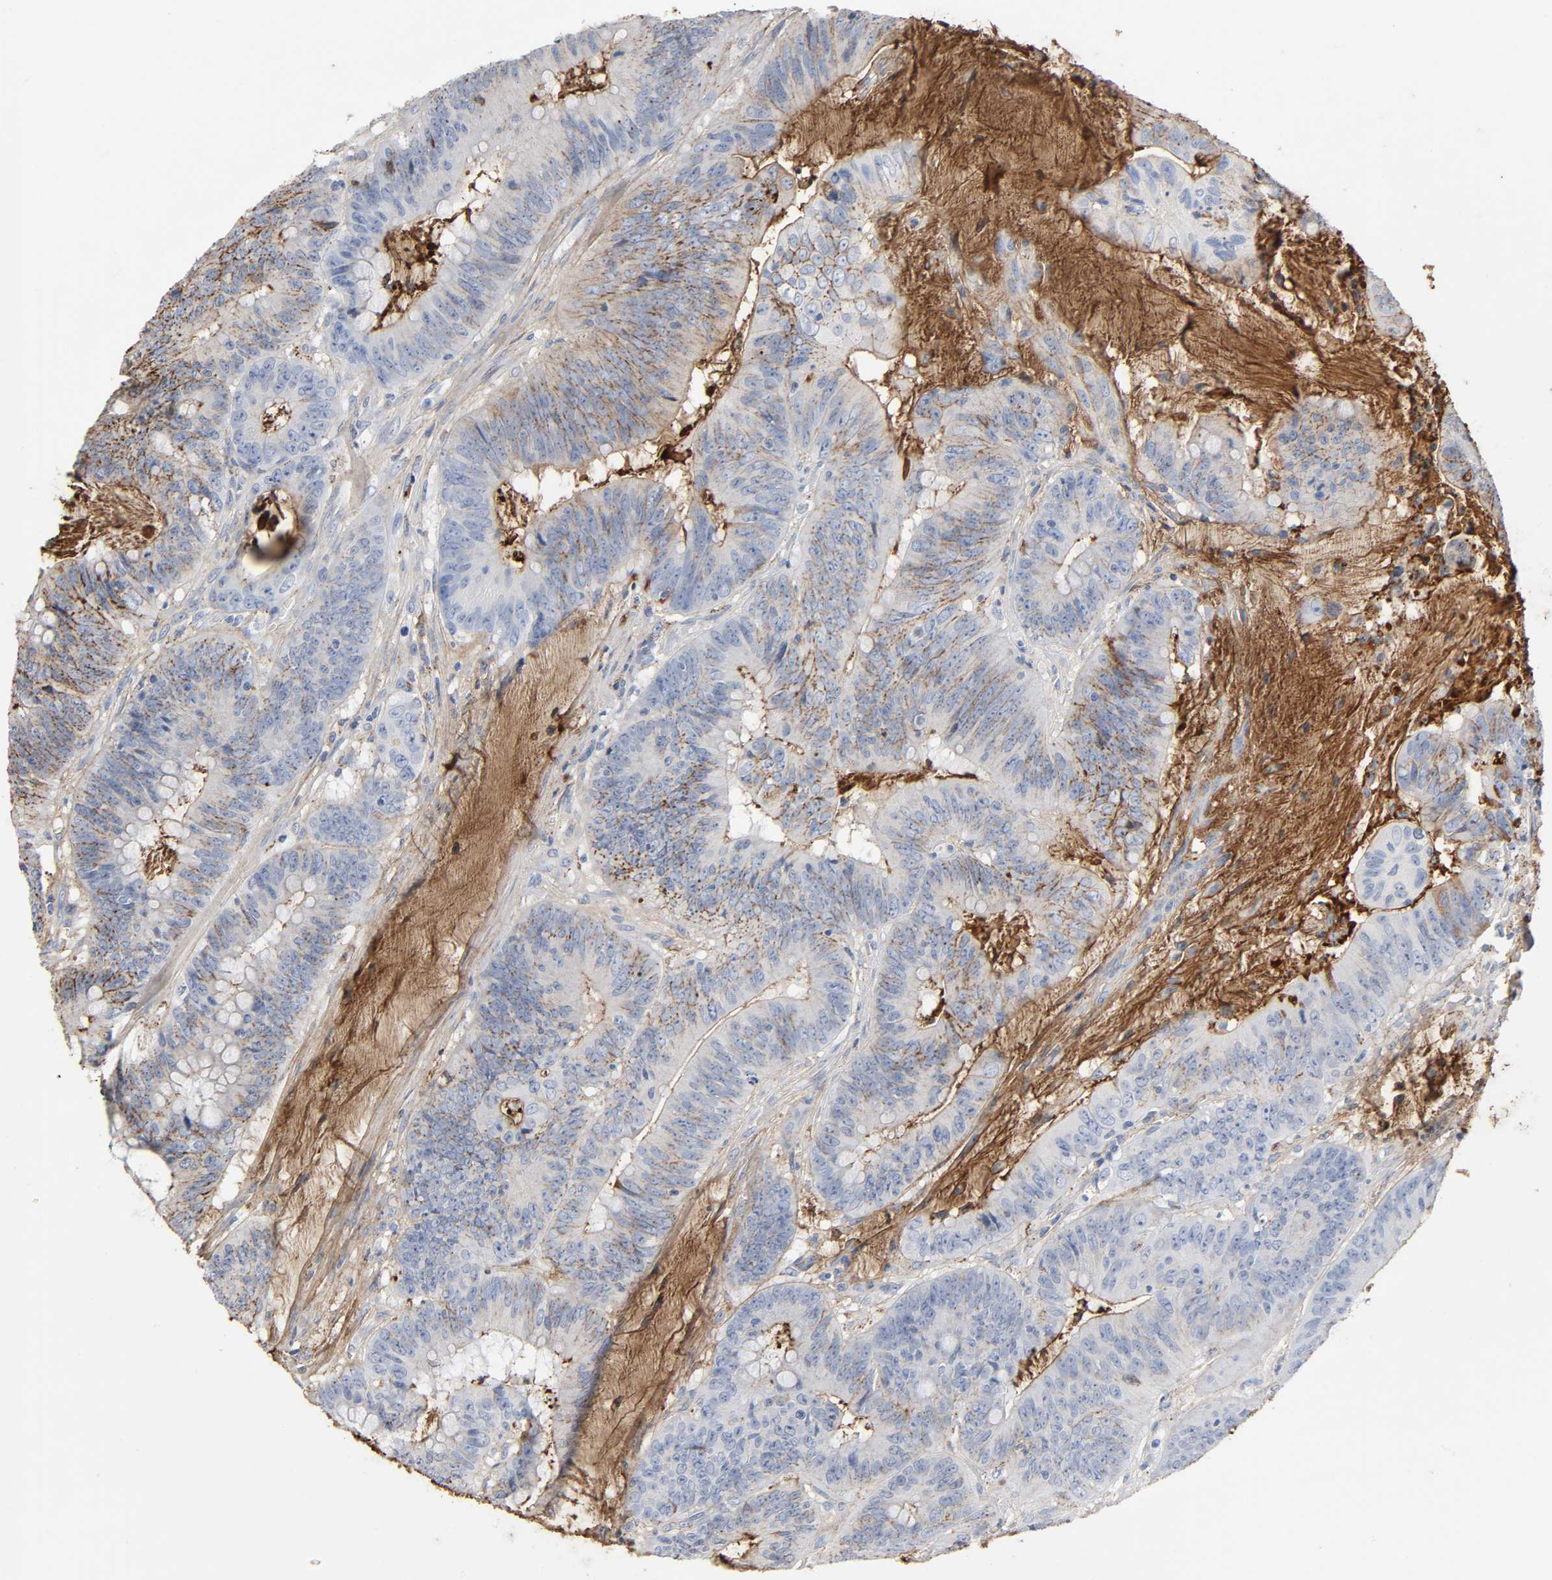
{"staining": {"intensity": "weak", "quantity": "25%-75%", "location": "cytoplasmic/membranous"}, "tissue": "colorectal cancer", "cell_type": "Tumor cells", "image_type": "cancer", "snomed": [{"axis": "morphology", "description": "Adenocarcinoma, NOS"}, {"axis": "topography", "description": "Colon"}], "caption": "This is an image of immunohistochemistry (IHC) staining of colorectal cancer, which shows weak positivity in the cytoplasmic/membranous of tumor cells.", "gene": "C3", "patient": {"sex": "male", "age": 45}}